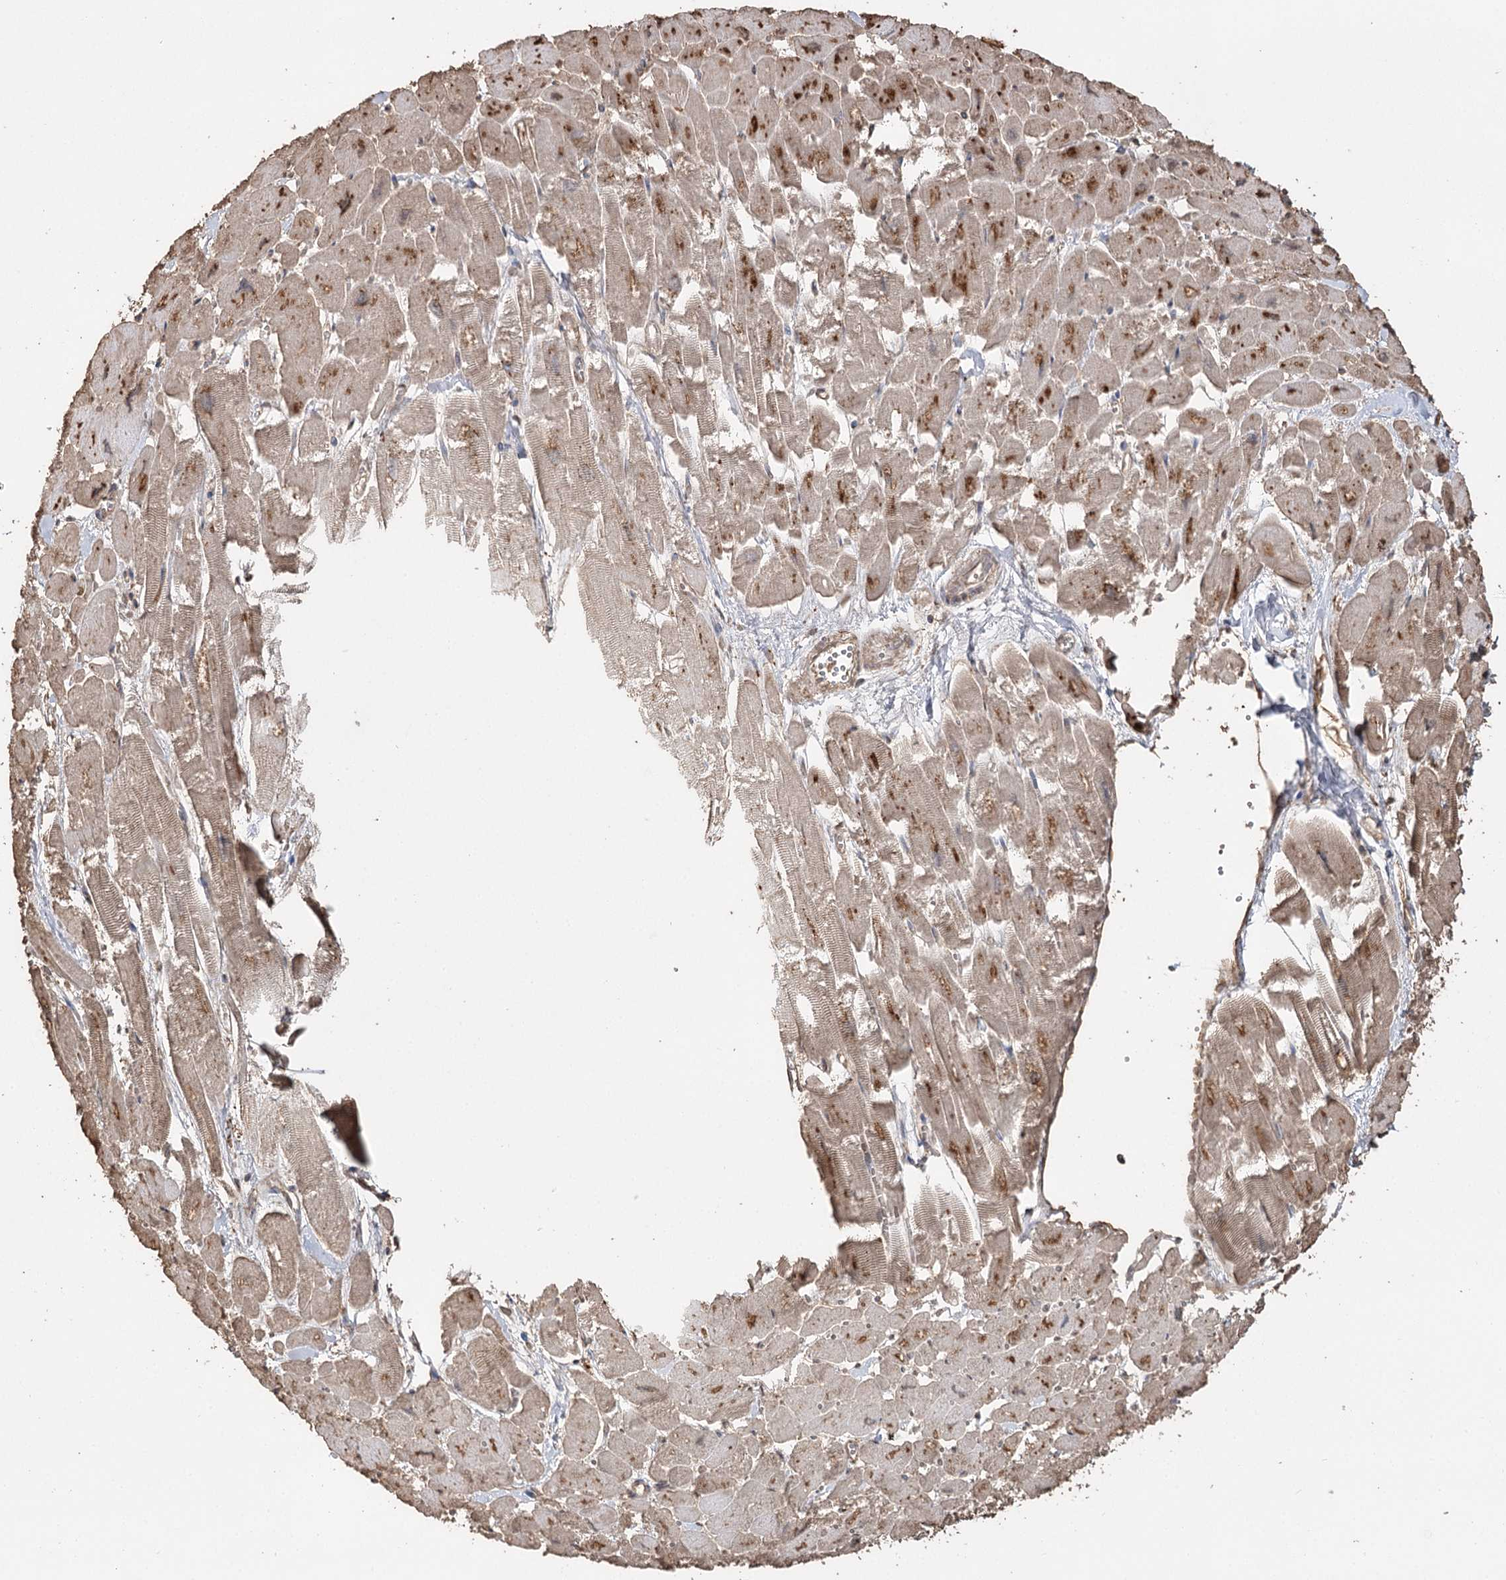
{"staining": {"intensity": "moderate", "quantity": ">75%", "location": "cytoplasmic/membranous"}, "tissue": "heart muscle", "cell_type": "Cardiomyocytes", "image_type": "normal", "snomed": [{"axis": "morphology", "description": "Normal tissue, NOS"}, {"axis": "topography", "description": "Heart"}], "caption": "Immunohistochemical staining of unremarkable human heart muscle displays medium levels of moderate cytoplasmic/membranous expression in about >75% of cardiomyocytes. (DAB (3,3'-diaminobenzidine) = brown stain, brightfield microscopy at high magnification).", "gene": "PLCH1", "patient": {"sex": "male", "age": 54}}